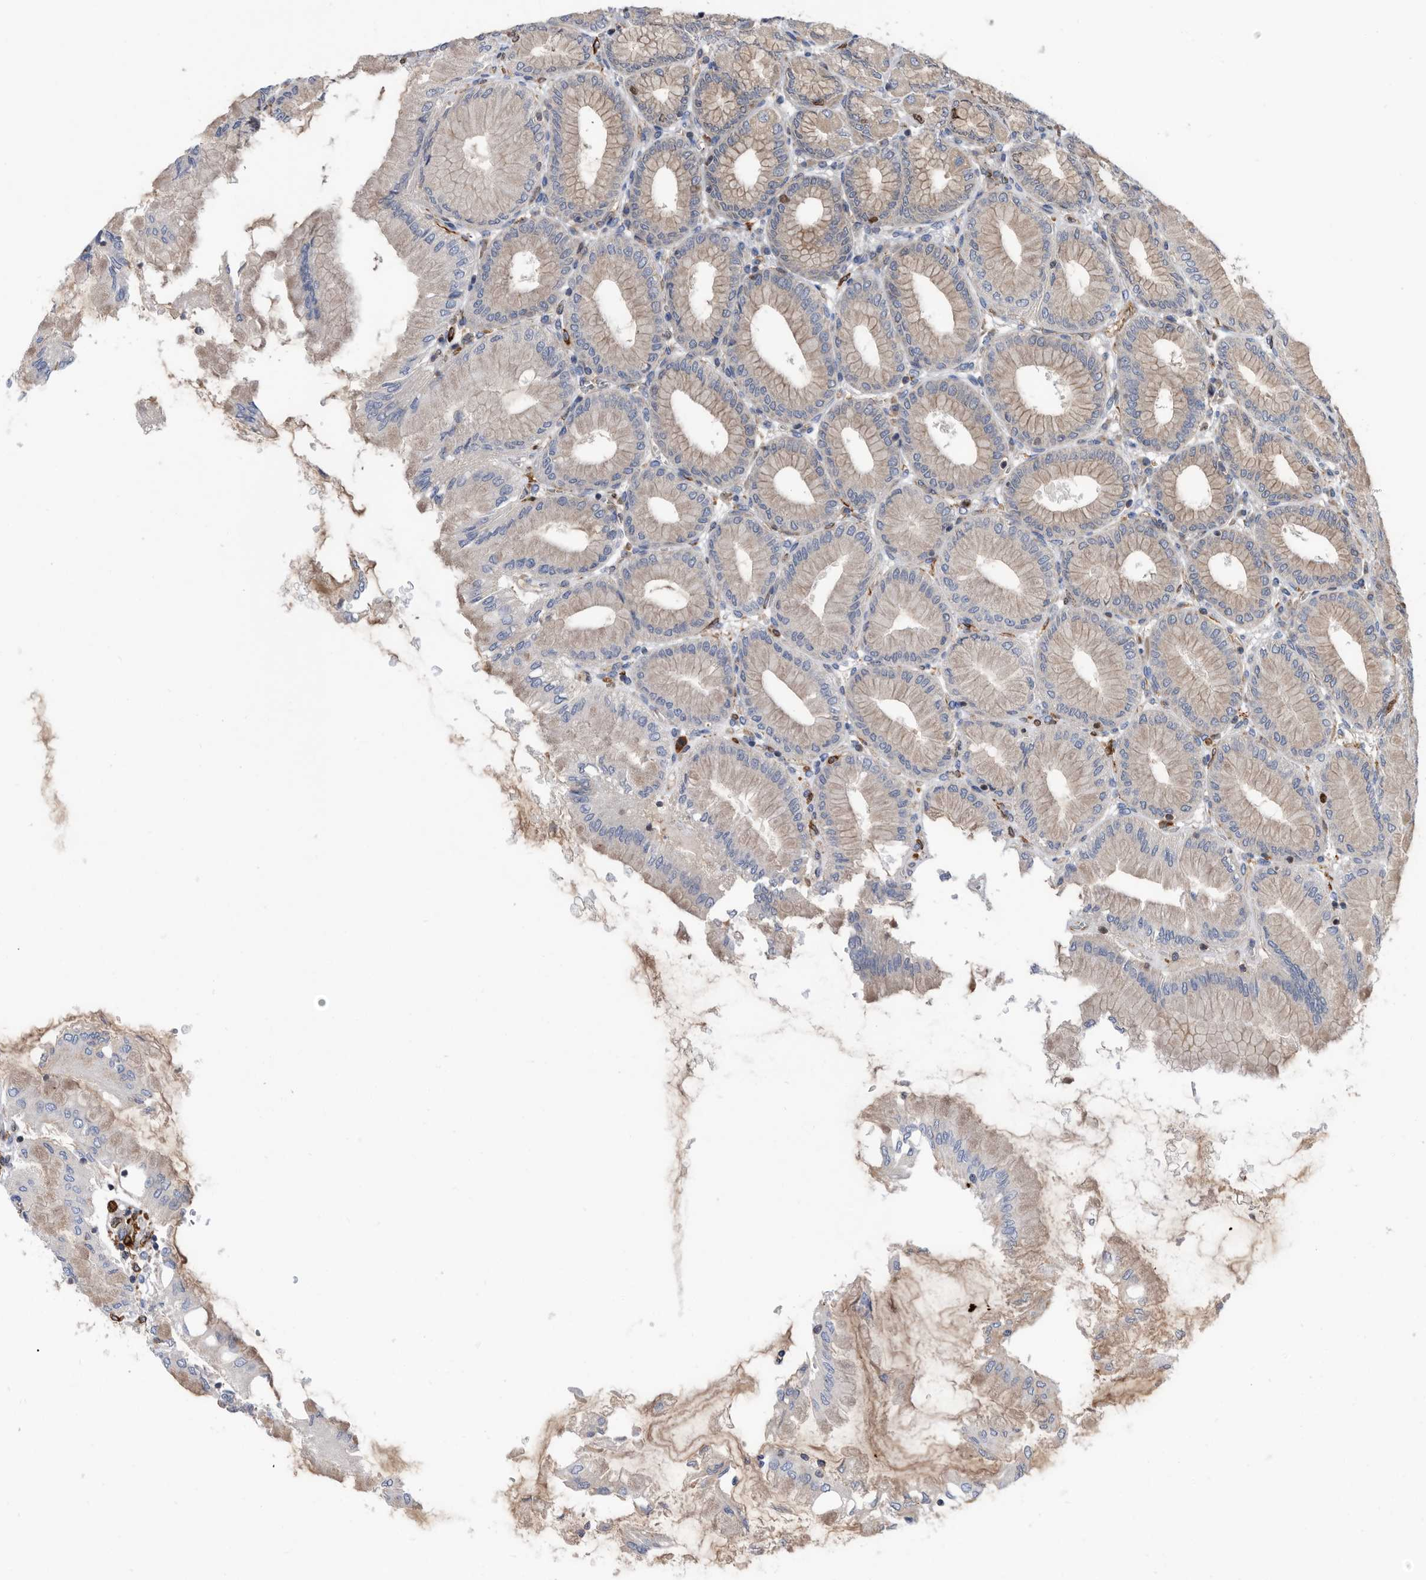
{"staining": {"intensity": "moderate", "quantity": "25%-75%", "location": "cytoplasmic/membranous,nuclear"}, "tissue": "stomach", "cell_type": "Glandular cells", "image_type": "normal", "snomed": [{"axis": "morphology", "description": "Normal tissue, NOS"}, {"axis": "topography", "description": "Stomach, upper"}], "caption": "Moderate cytoplasmic/membranous,nuclear staining for a protein is identified in about 25%-75% of glandular cells of normal stomach using immunohistochemistry.", "gene": "ATAD2", "patient": {"sex": "female", "age": 56}}